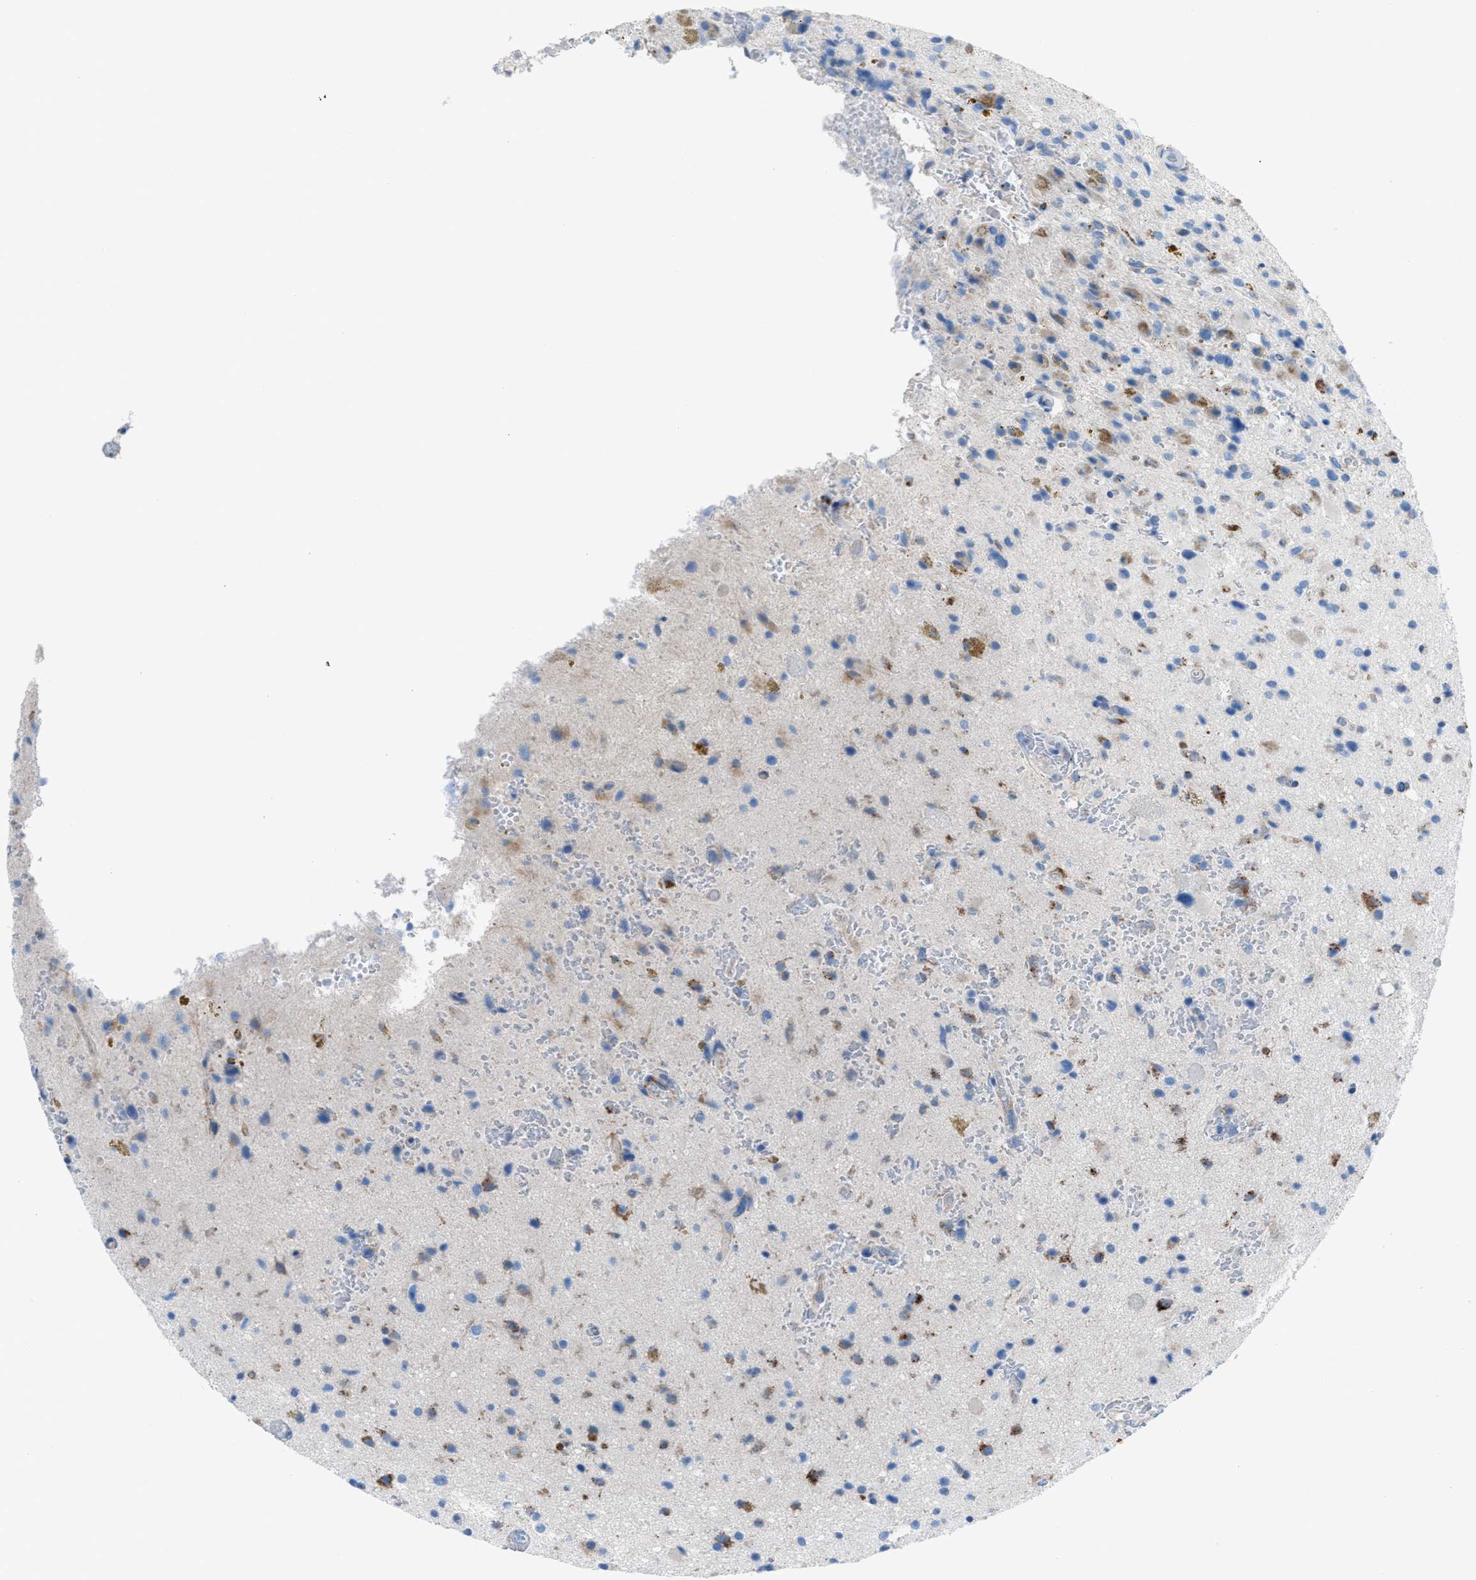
{"staining": {"intensity": "moderate", "quantity": "25%-75%", "location": "cytoplasmic/membranous"}, "tissue": "glioma", "cell_type": "Tumor cells", "image_type": "cancer", "snomed": [{"axis": "morphology", "description": "Glioma, malignant, High grade"}, {"axis": "topography", "description": "Brain"}], "caption": "Protein expression analysis of human glioma reveals moderate cytoplasmic/membranous staining in about 25%-75% of tumor cells. Ihc stains the protein of interest in brown and the nuclei are stained blue.", "gene": "CD1B", "patient": {"sex": "male", "age": 33}}